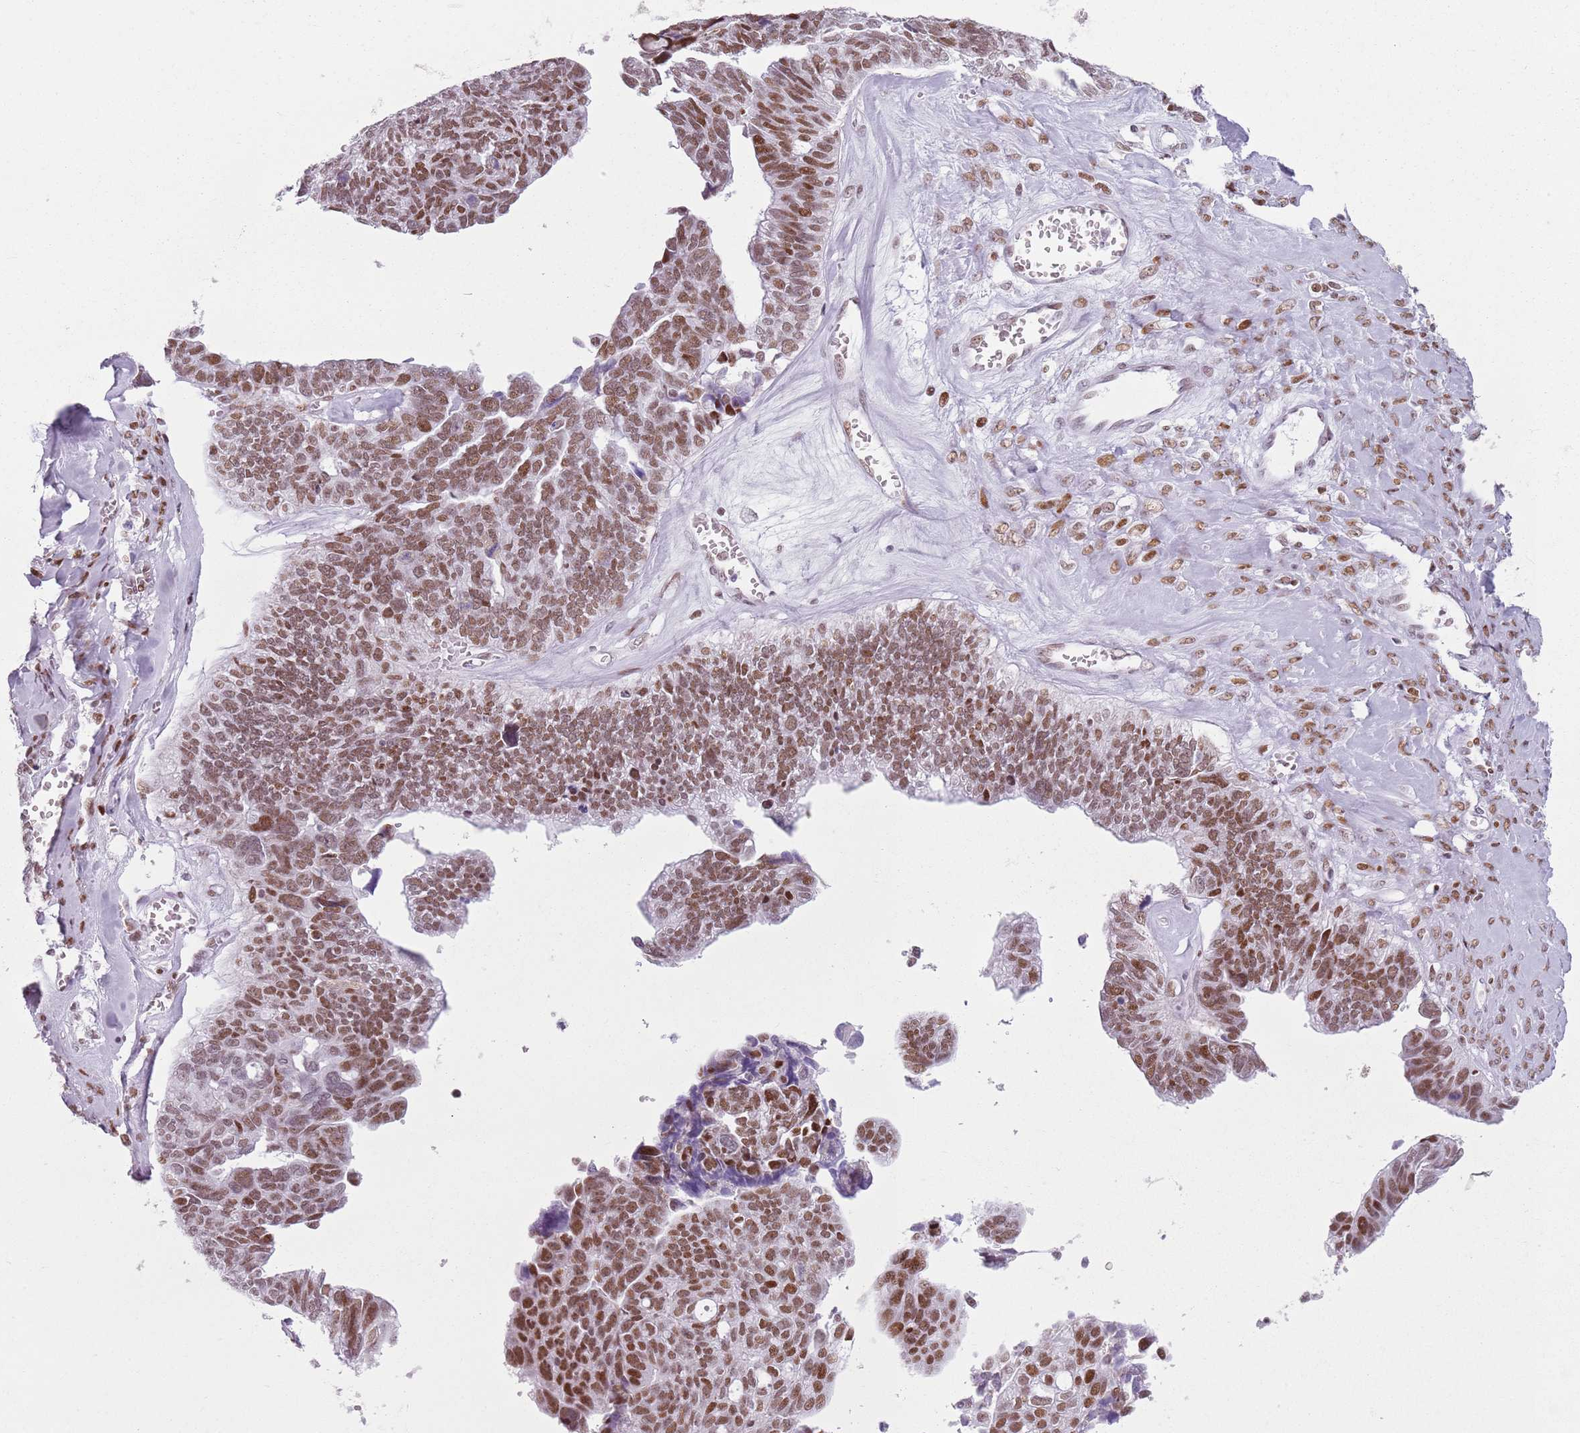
{"staining": {"intensity": "moderate", "quantity": ">75%", "location": "nuclear"}, "tissue": "ovarian cancer", "cell_type": "Tumor cells", "image_type": "cancer", "snomed": [{"axis": "morphology", "description": "Cystadenocarcinoma, serous, NOS"}, {"axis": "topography", "description": "Ovary"}], "caption": "Ovarian cancer tissue shows moderate nuclear positivity in about >75% of tumor cells, visualized by immunohistochemistry.", "gene": "FAM104B", "patient": {"sex": "female", "age": 79}}